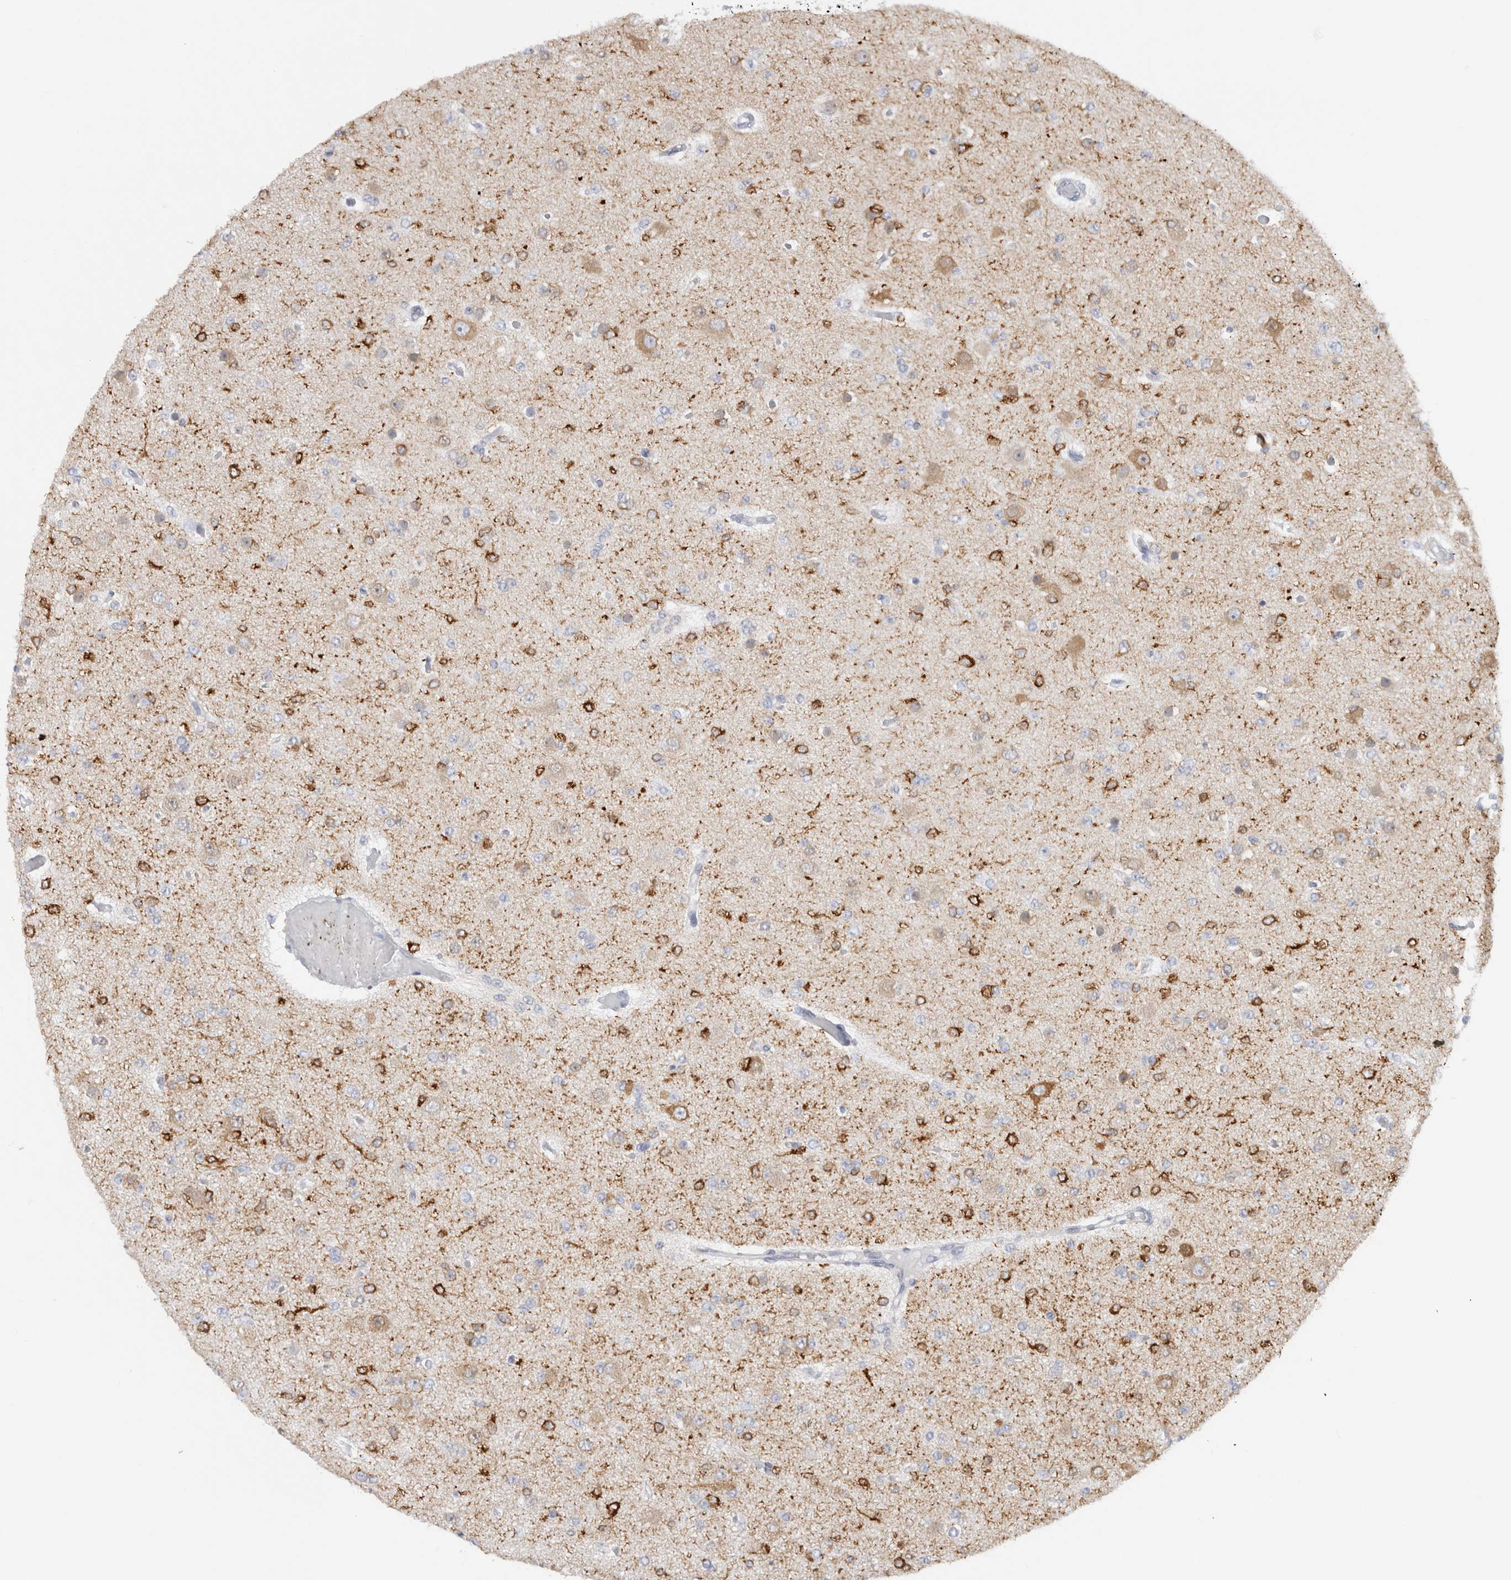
{"staining": {"intensity": "negative", "quantity": "none", "location": "none"}, "tissue": "glioma", "cell_type": "Tumor cells", "image_type": "cancer", "snomed": [{"axis": "morphology", "description": "Glioma, malignant, Low grade"}, {"axis": "topography", "description": "Brain"}], "caption": "Malignant glioma (low-grade) was stained to show a protein in brown. There is no significant positivity in tumor cells. (DAB (3,3'-diaminobenzidine) immunohistochemistry, high magnification).", "gene": "C9orf50", "patient": {"sex": "female", "age": 22}}